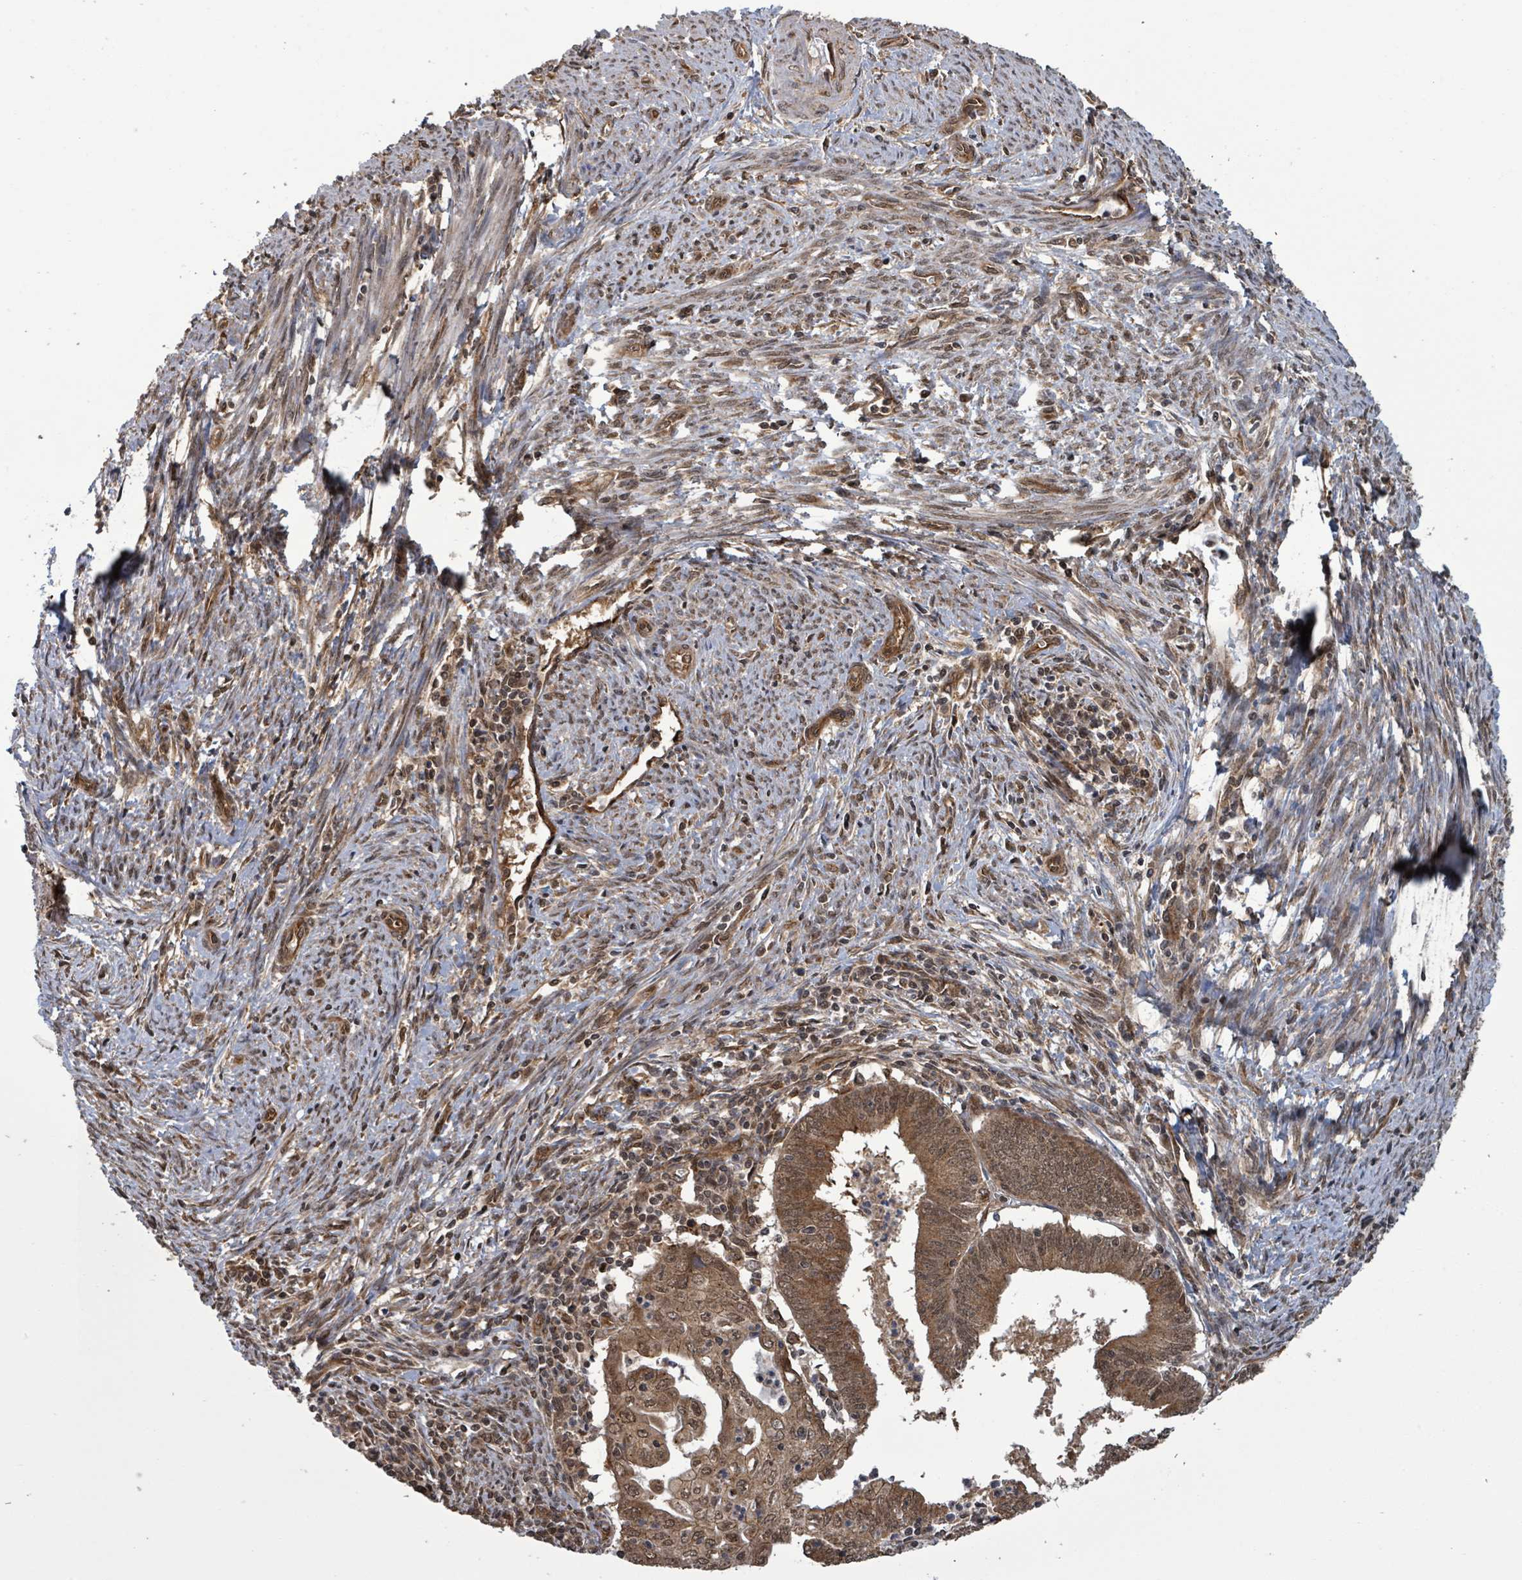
{"staining": {"intensity": "strong", "quantity": ">75%", "location": "cytoplasmic/membranous,nuclear"}, "tissue": "endometrial cancer", "cell_type": "Tumor cells", "image_type": "cancer", "snomed": [{"axis": "morphology", "description": "Adenocarcinoma, NOS"}, {"axis": "topography", "description": "Endometrium"}], "caption": "DAB immunohistochemical staining of human endometrial cancer (adenocarcinoma) reveals strong cytoplasmic/membranous and nuclear protein expression in about >75% of tumor cells.", "gene": "KLC1", "patient": {"sex": "female", "age": 60}}